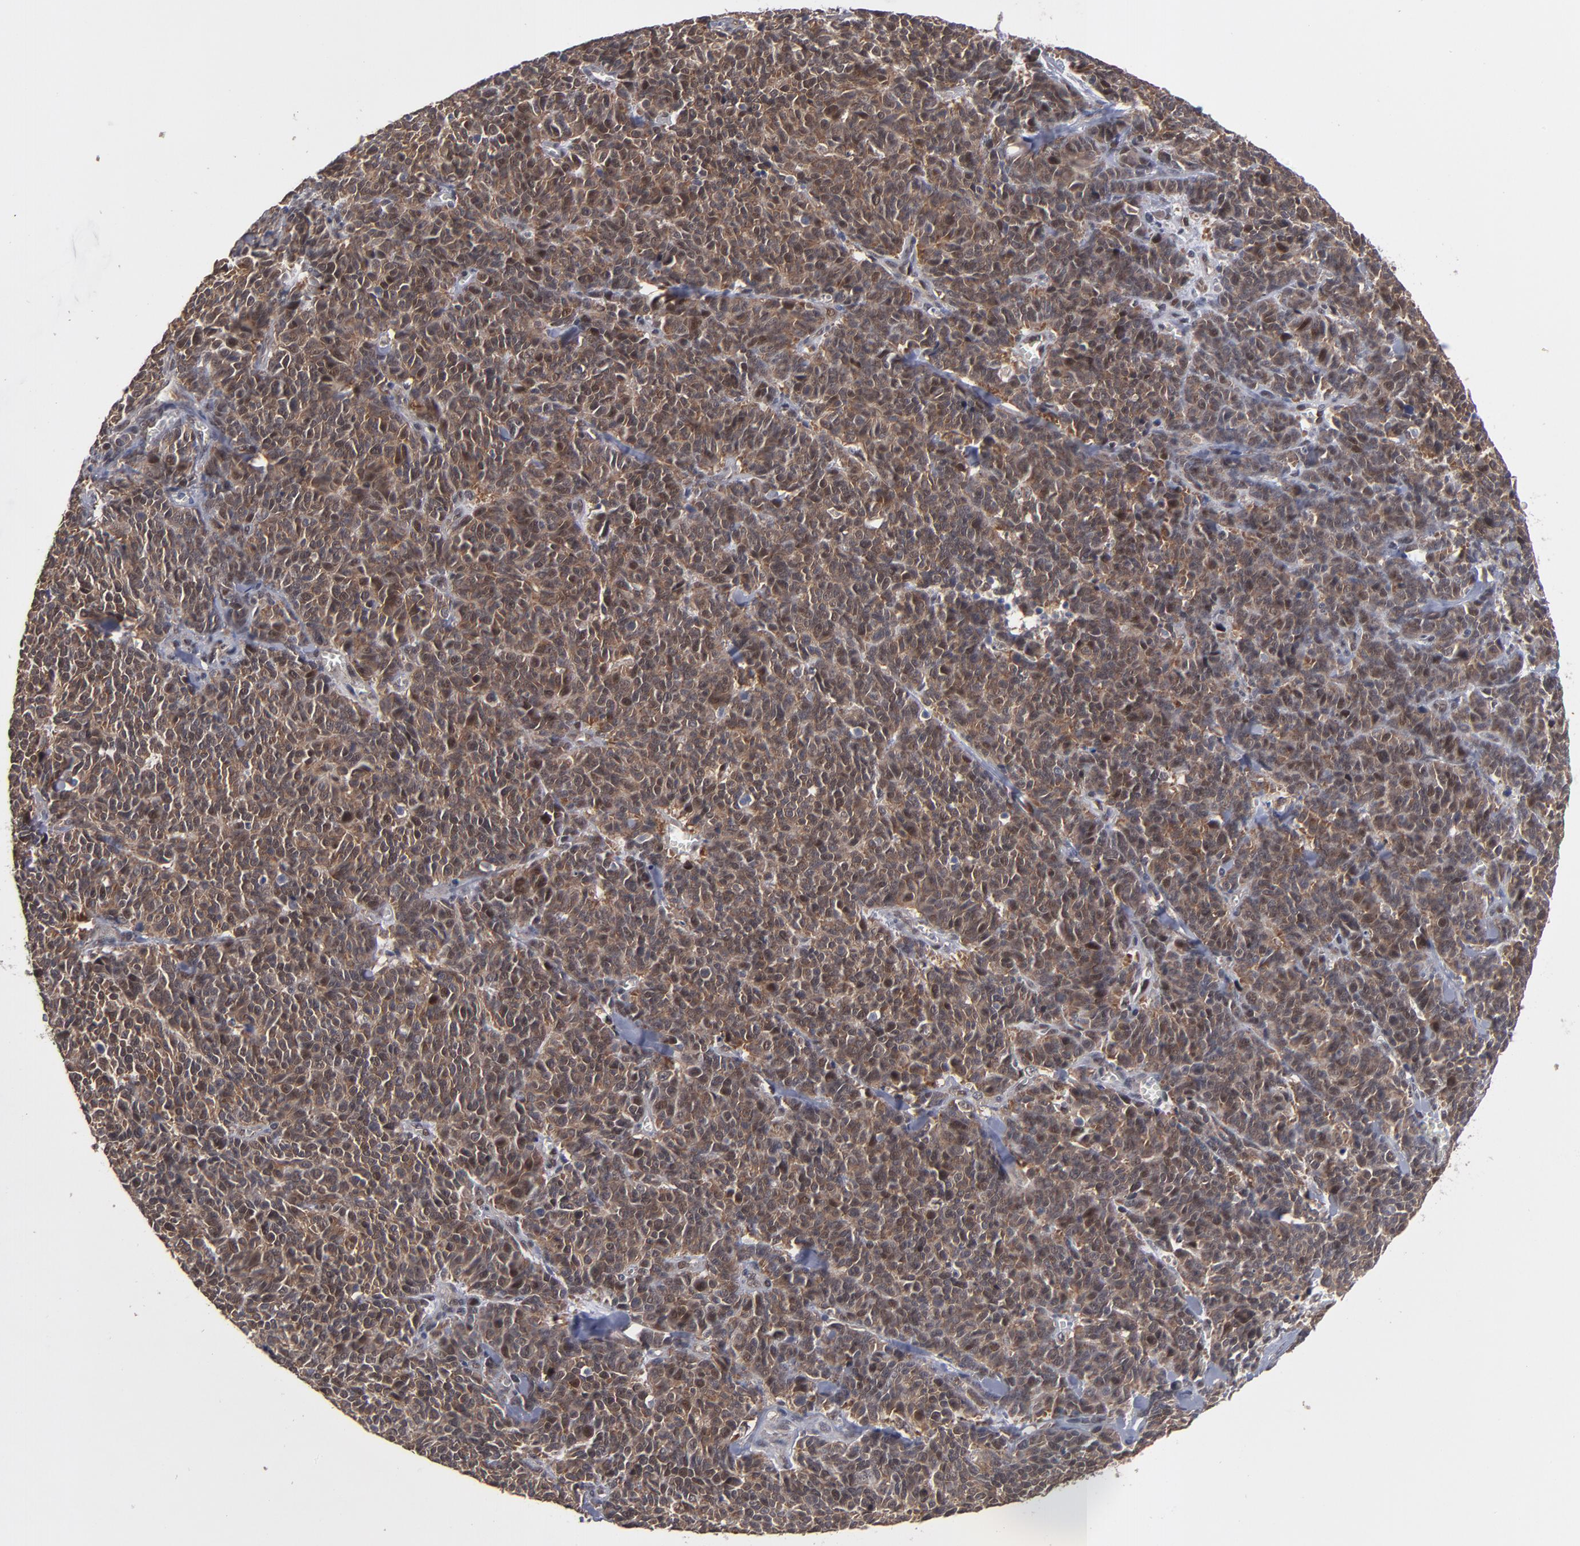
{"staining": {"intensity": "moderate", "quantity": ">75%", "location": "cytoplasmic/membranous,nuclear"}, "tissue": "lung cancer", "cell_type": "Tumor cells", "image_type": "cancer", "snomed": [{"axis": "morphology", "description": "Neoplasm, malignant, NOS"}, {"axis": "topography", "description": "Lung"}], "caption": "Lung cancer (malignant neoplasm) stained with a protein marker reveals moderate staining in tumor cells.", "gene": "HUWE1", "patient": {"sex": "female", "age": 58}}